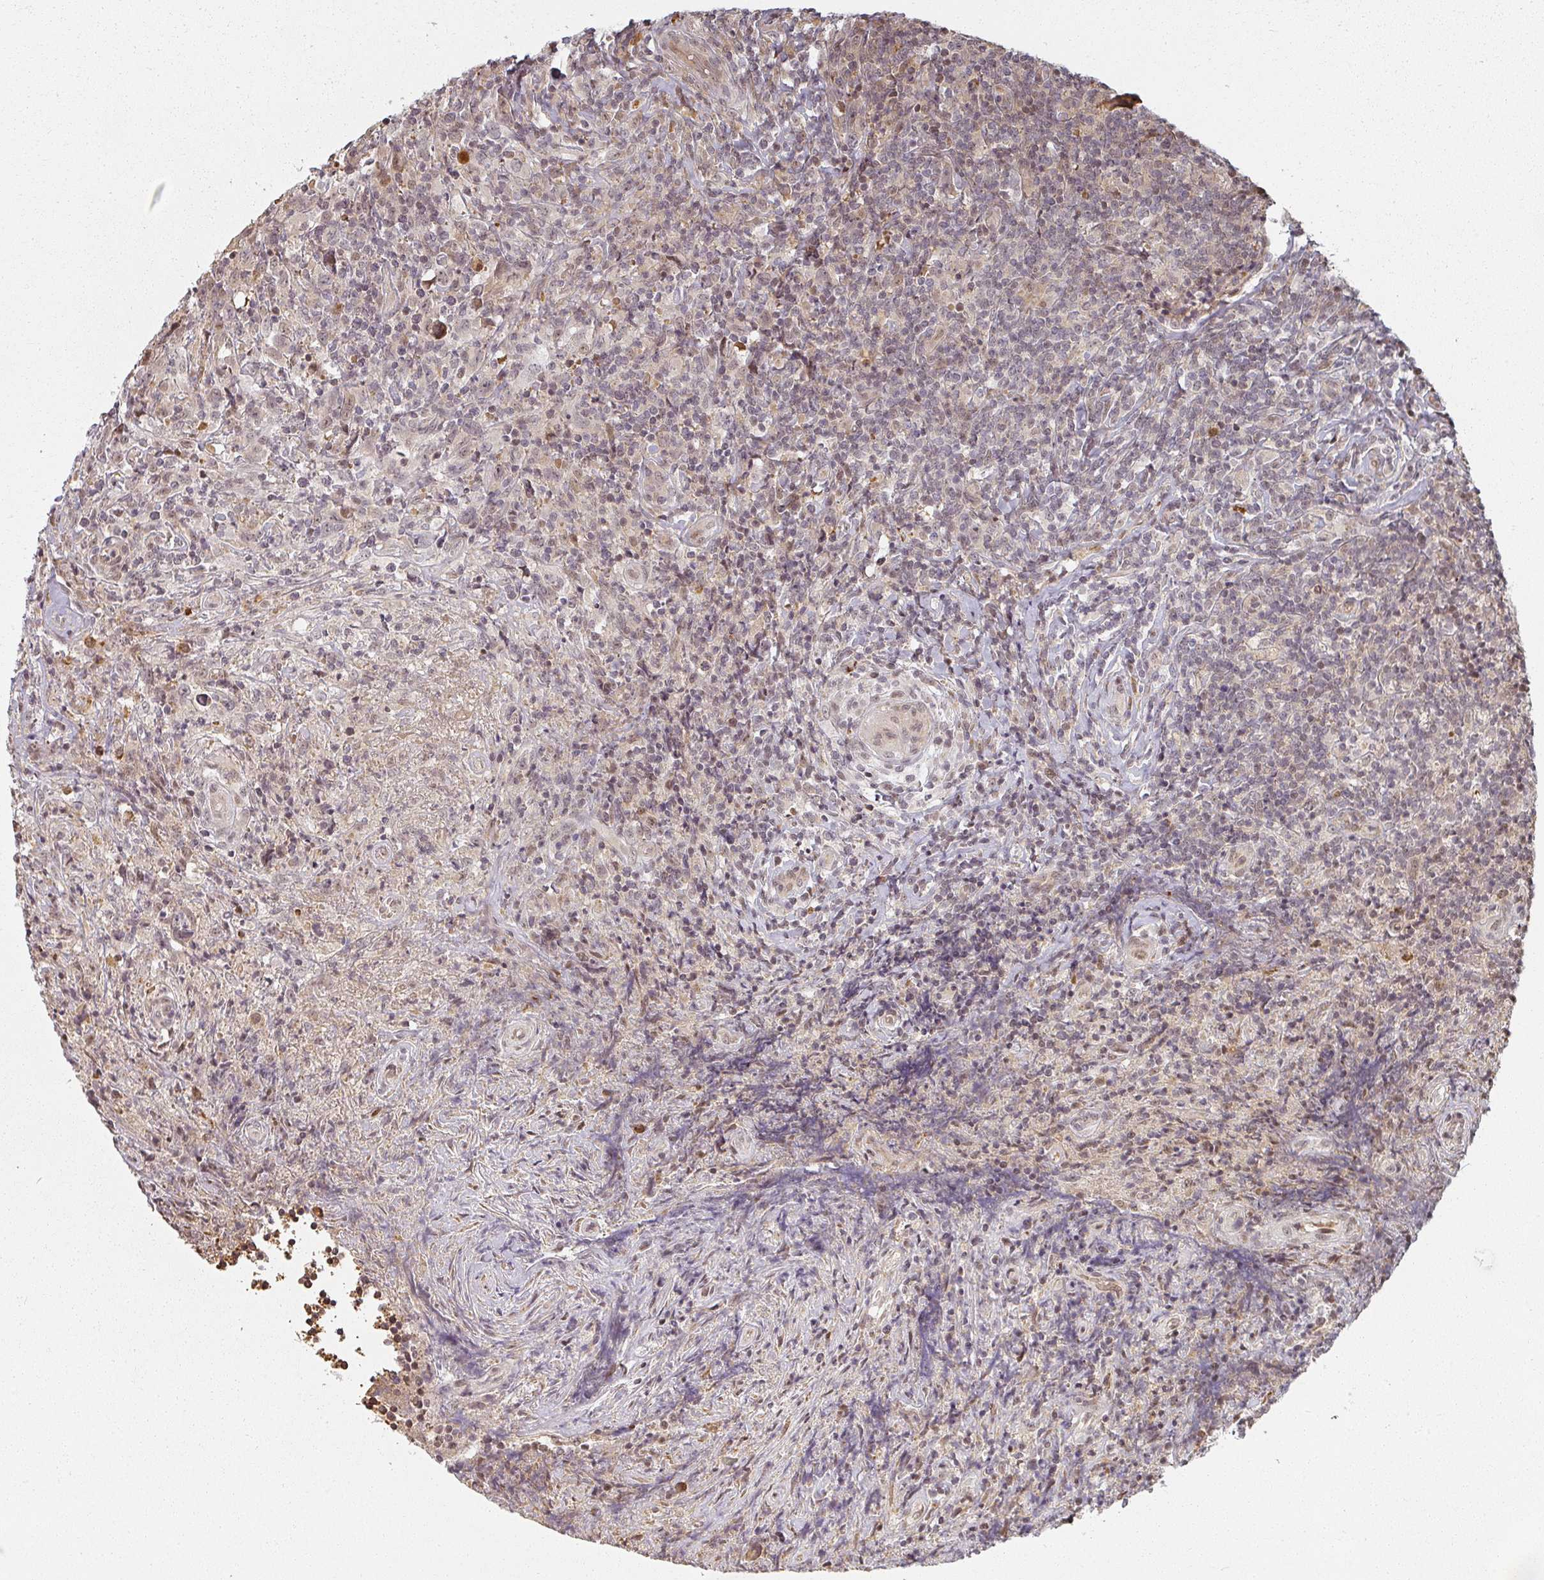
{"staining": {"intensity": "weak", "quantity": "25%-75%", "location": "cytoplasmic/membranous,nuclear"}, "tissue": "lymphoma", "cell_type": "Tumor cells", "image_type": "cancer", "snomed": [{"axis": "morphology", "description": "Hodgkin's disease, NOS"}, {"axis": "topography", "description": "Lymph node"}], "caption": "Protein expression analysis of Hodgkin's disease demonstrates weak cytoplasmic/membranous and nuclear expression in approximately 25%-75% of tumor cells.", "gene": "MED19", "patient": {"sex": "female", "age": 18}}